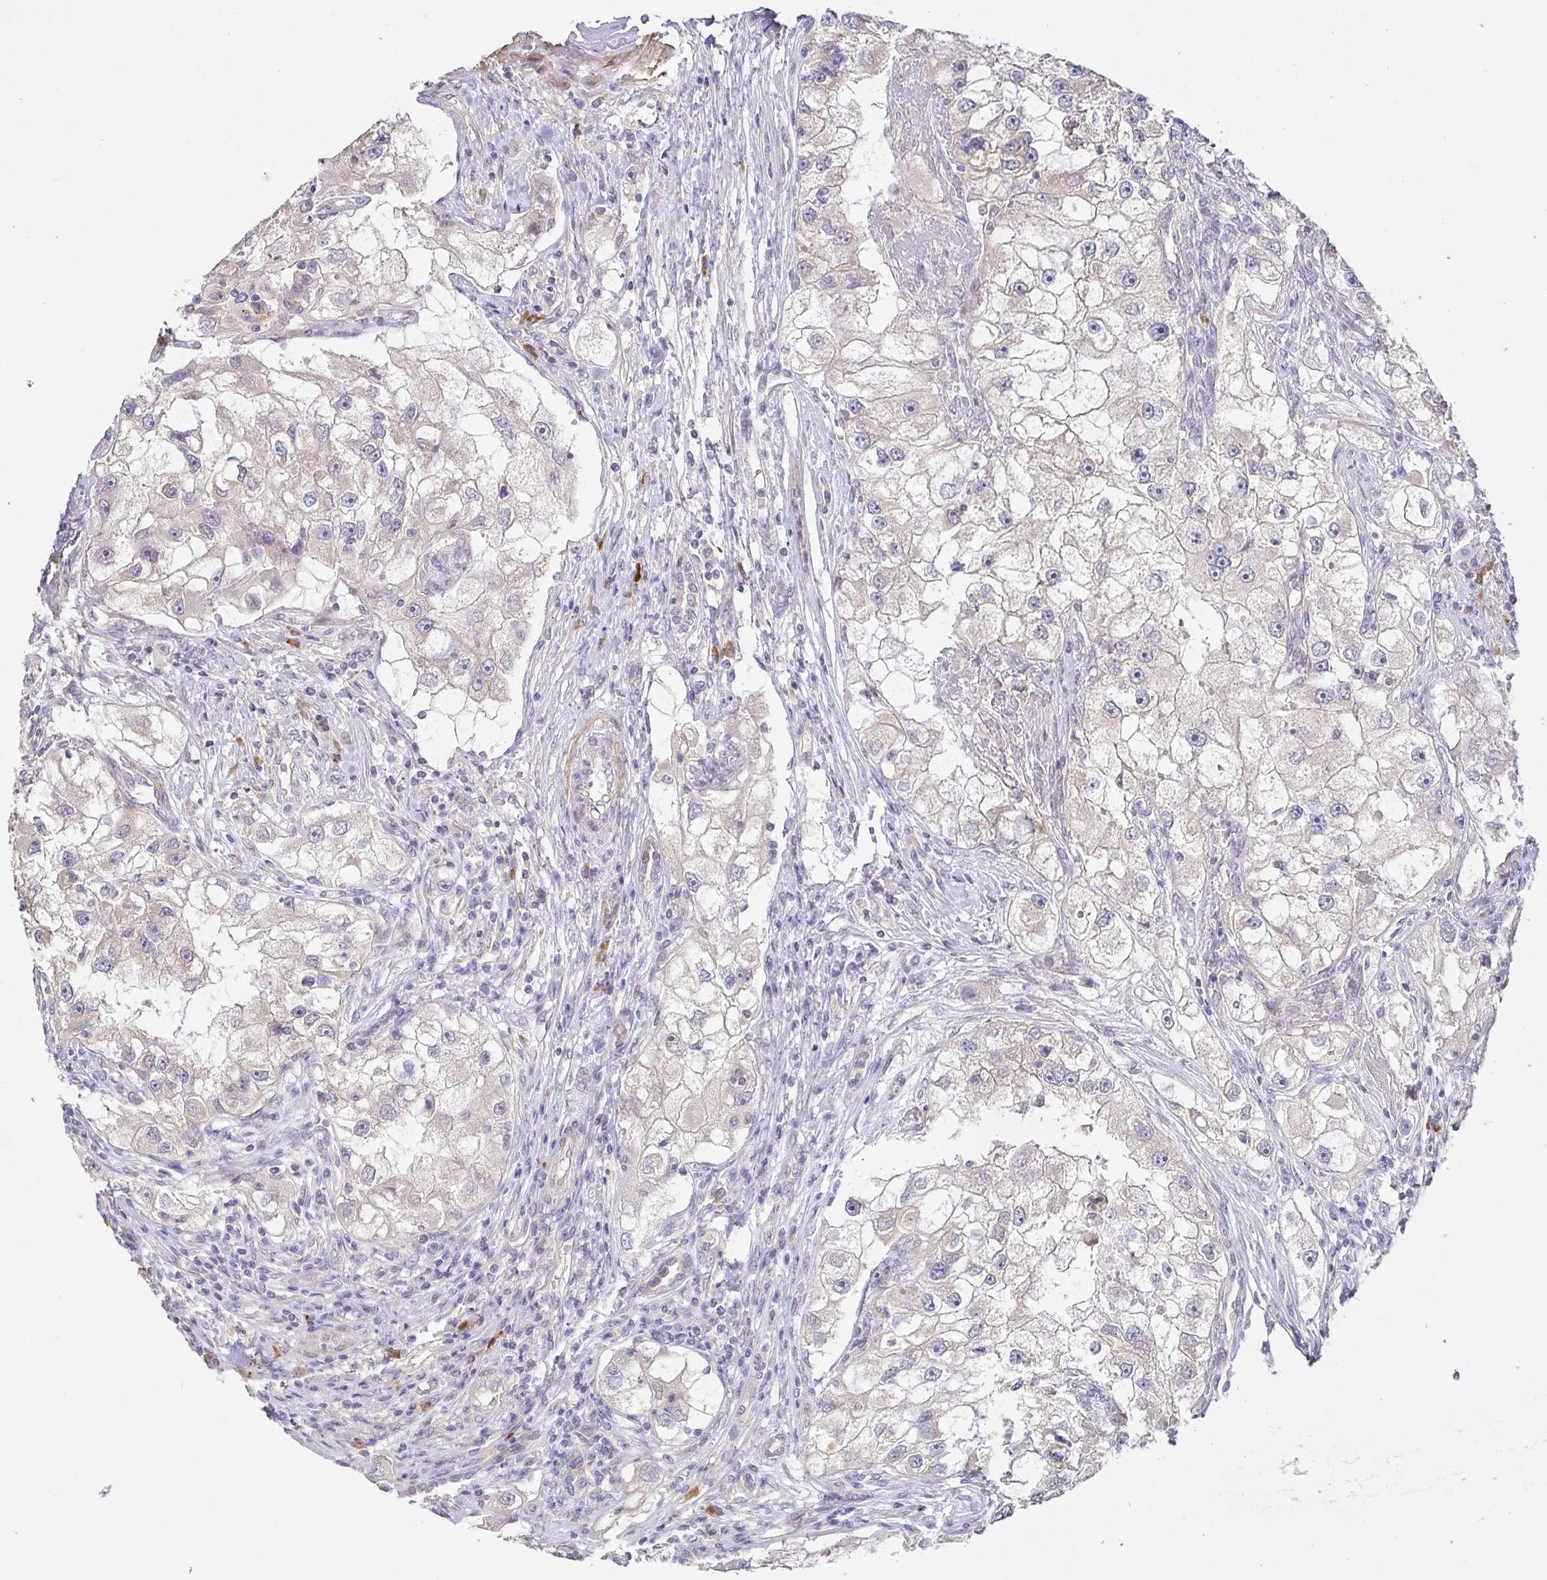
{"staining": {"intensity": "weak", "quantity": "<25%", "location": "cytoplasmic/membranous"}, "tissue": "renal cancer", "cell_type": "Tumor cells", "image_type": "cancer", "snomed": [{"axis": "morphology", "description": "Adenocarcinoma, NOS"}, {"axis": "topography", "description": "Kidney"}], "caption": "Photomicrograph shows no significant protein expression in tumor cells of renal cancer (adenocarcinoma).", "gene": "ZDHHC11", "patient": {"sex": "male", "age": 63}}